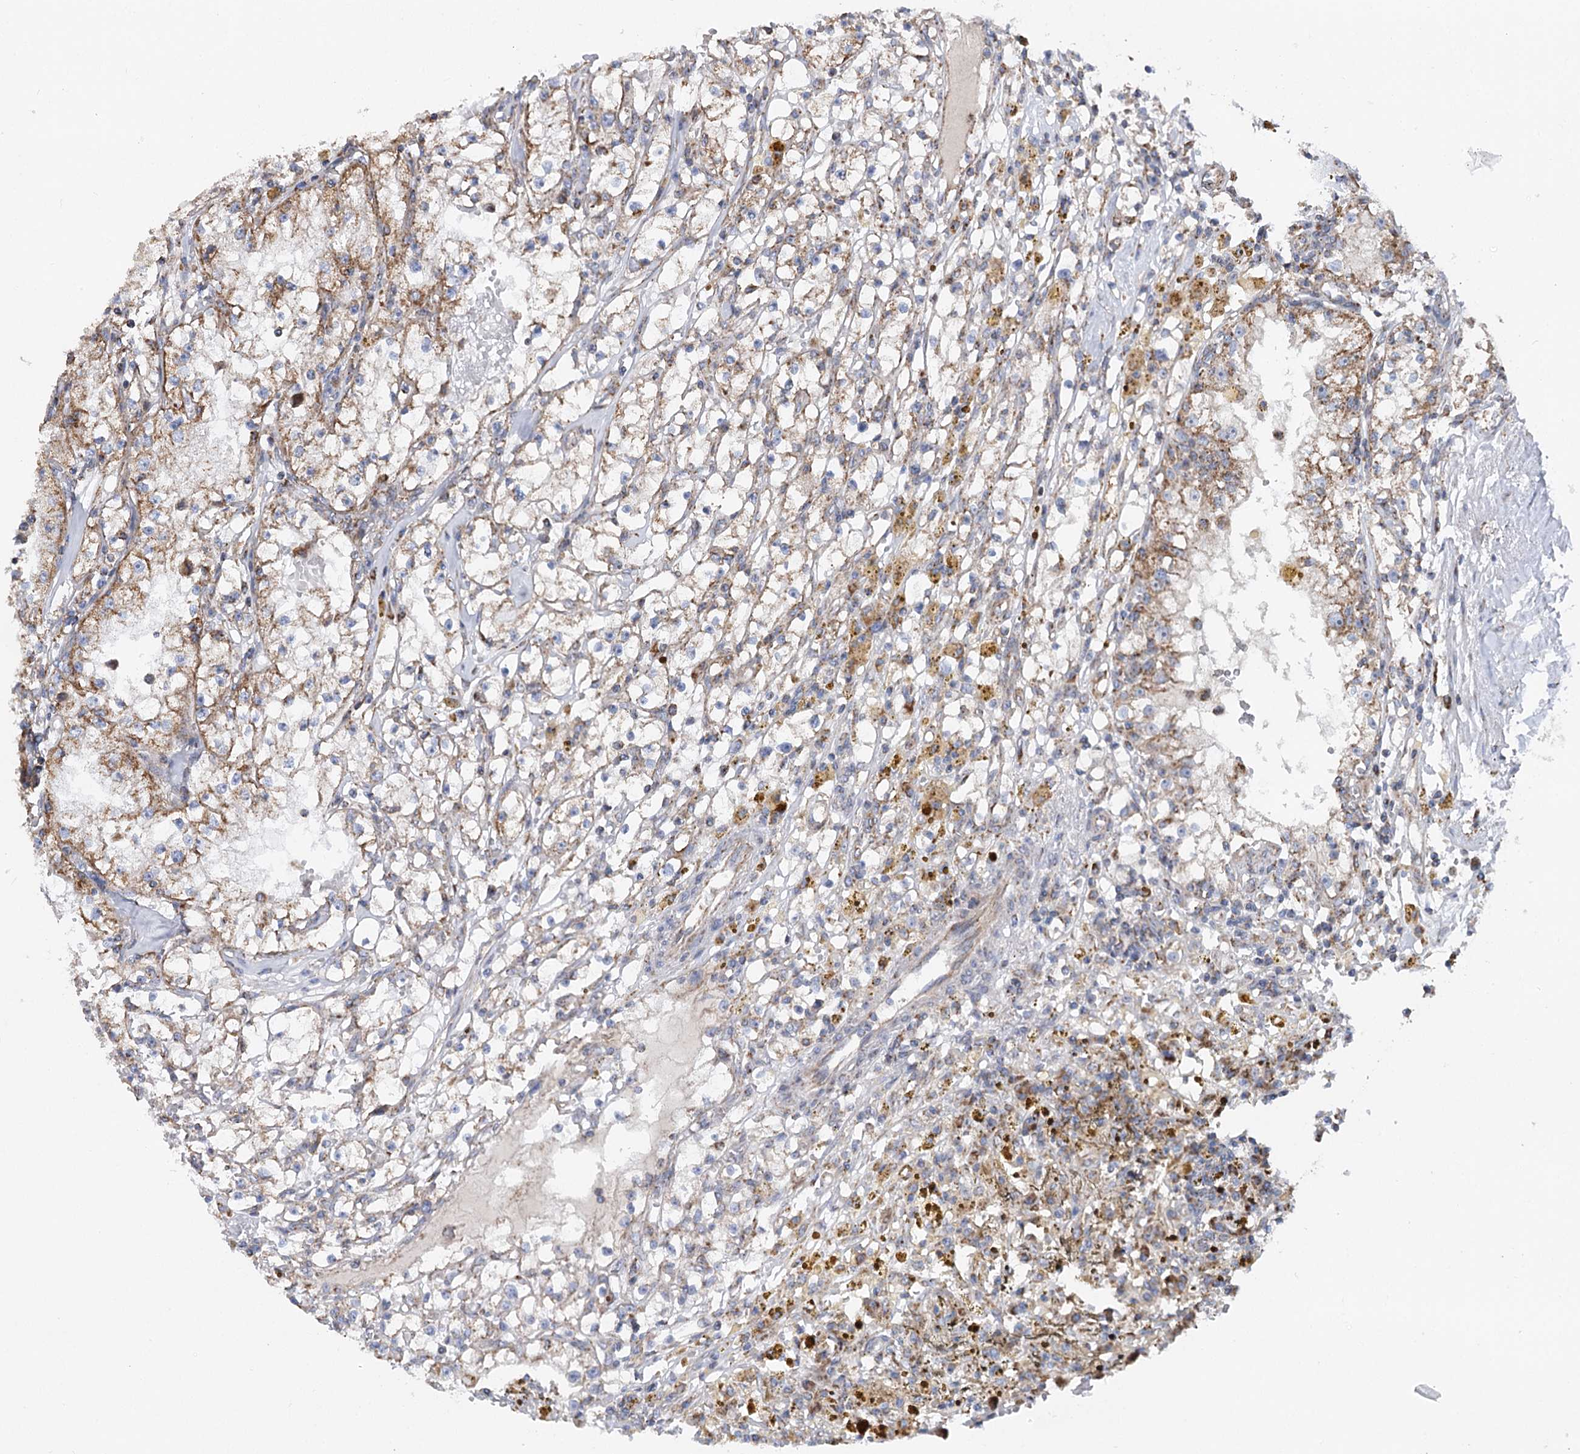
{"staining": {"intensity": "weak", "quantity": "<25%", "location": "cytoplasmic/membranous"}, "tissue": "renal cancer", "cell_type": "Tumor cells", "image_type": "cancer", "snomed": [{"axis": "morphology", "description": "Adenocarcinoma, NOS"}, {"axis": "topography", "description": "Kidney"}], "caption": "Immunohistochemical staining of adenocarcinoma (renal) demonstrates no significant positivity in tumor cells.", "gene": "MSANTD2", "patient": {"sex": "male", "age": 56}}